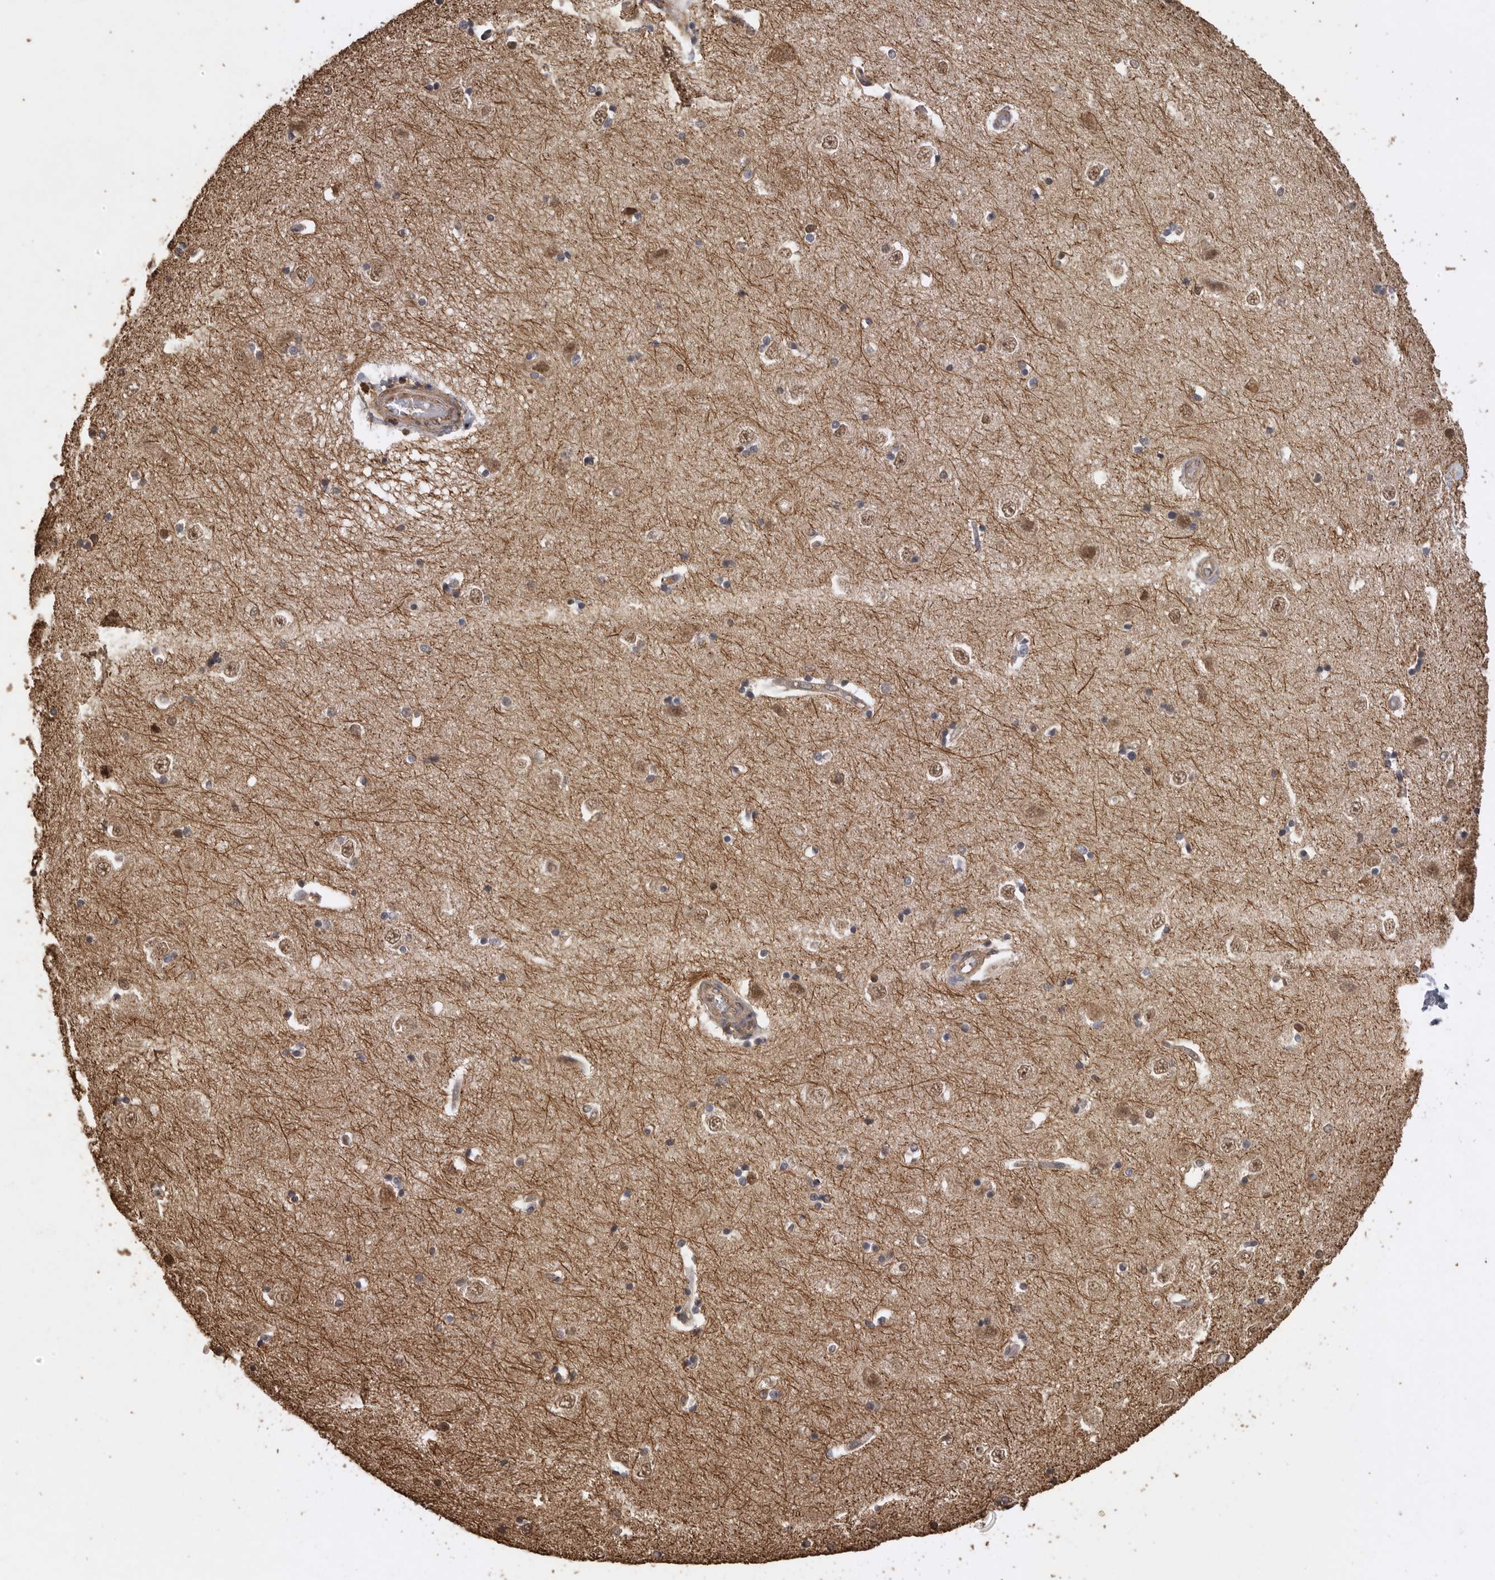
{"staining": {"intensity": "weak", "quantity": "<25%", "location": "cytoplasmic/membranous"}, "tissue": "hippocampus", "cell_type": "Glial cells", "image_type": "normal", "snomed": [{"axis": "morphology", "description": "Normal tissue, NOS"}, {"axis": "topography", "description": "Hippocampus"}], "caption": "Hippocampus was stained to show a protein in brown. There is no significant positivity in glial cells. (DAB immunohistochemistry, high magnification).", "gene": "PINK1", "patient": {"sex": "male", "age": 45}}